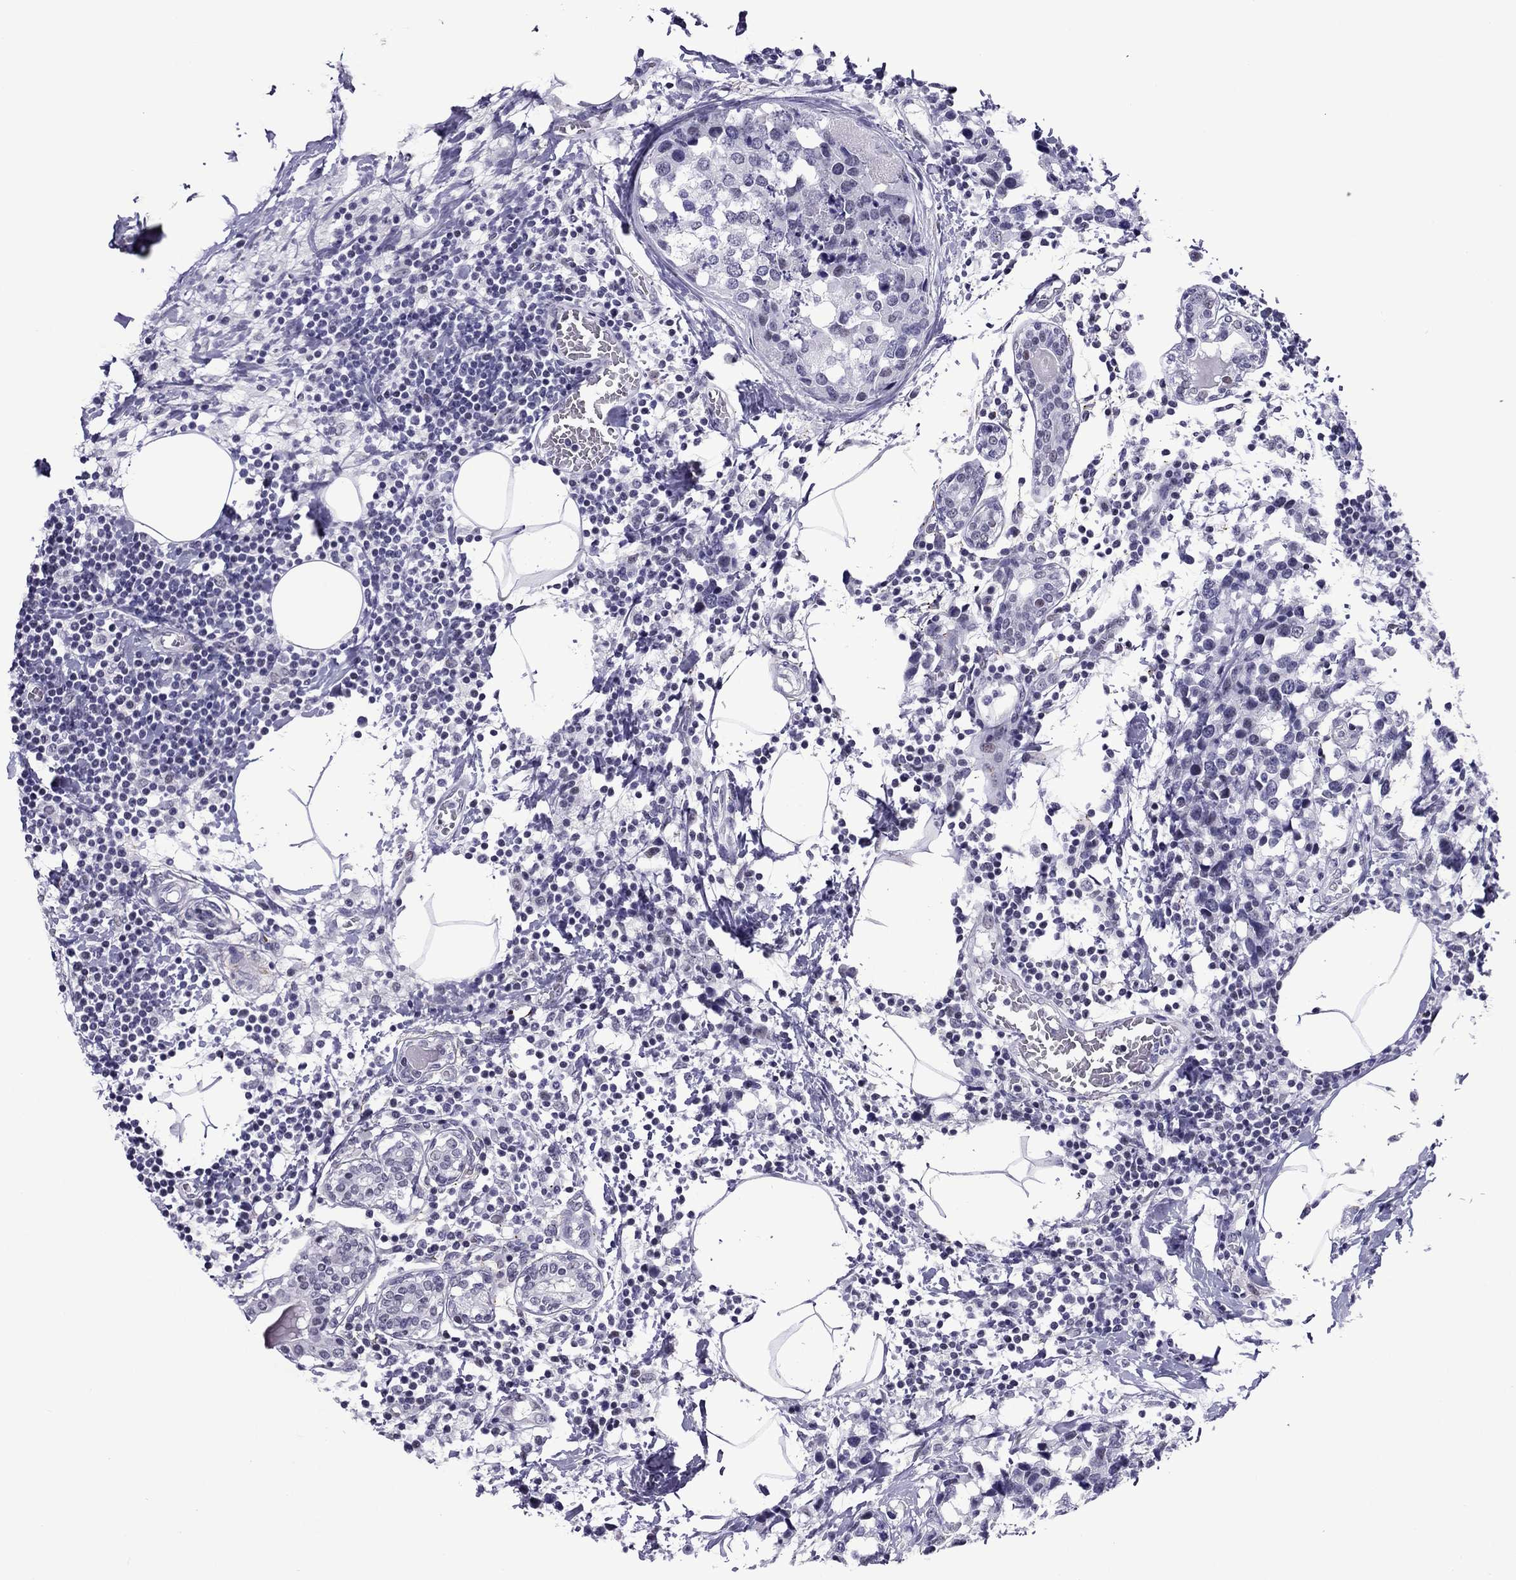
{"staining": {"intensity": "negative", "quantity": "none", "location": "none"}, "tissue": "breast cancer", "cell_type": "Tumor cells", "image_type": "cancer", "snomed": [{"axis": "morphology", "description": "Lobular carcinoma"}, {"axis": "topography", "description": "Breast"}], "caption": "This is an immunohistochemistry (IHC) photomicrograph of human breast lobular carcinoma. There is no positivity in tumor cells.", "gene": "ZNF646", "patient": {"sex": "female", "age": 59}}